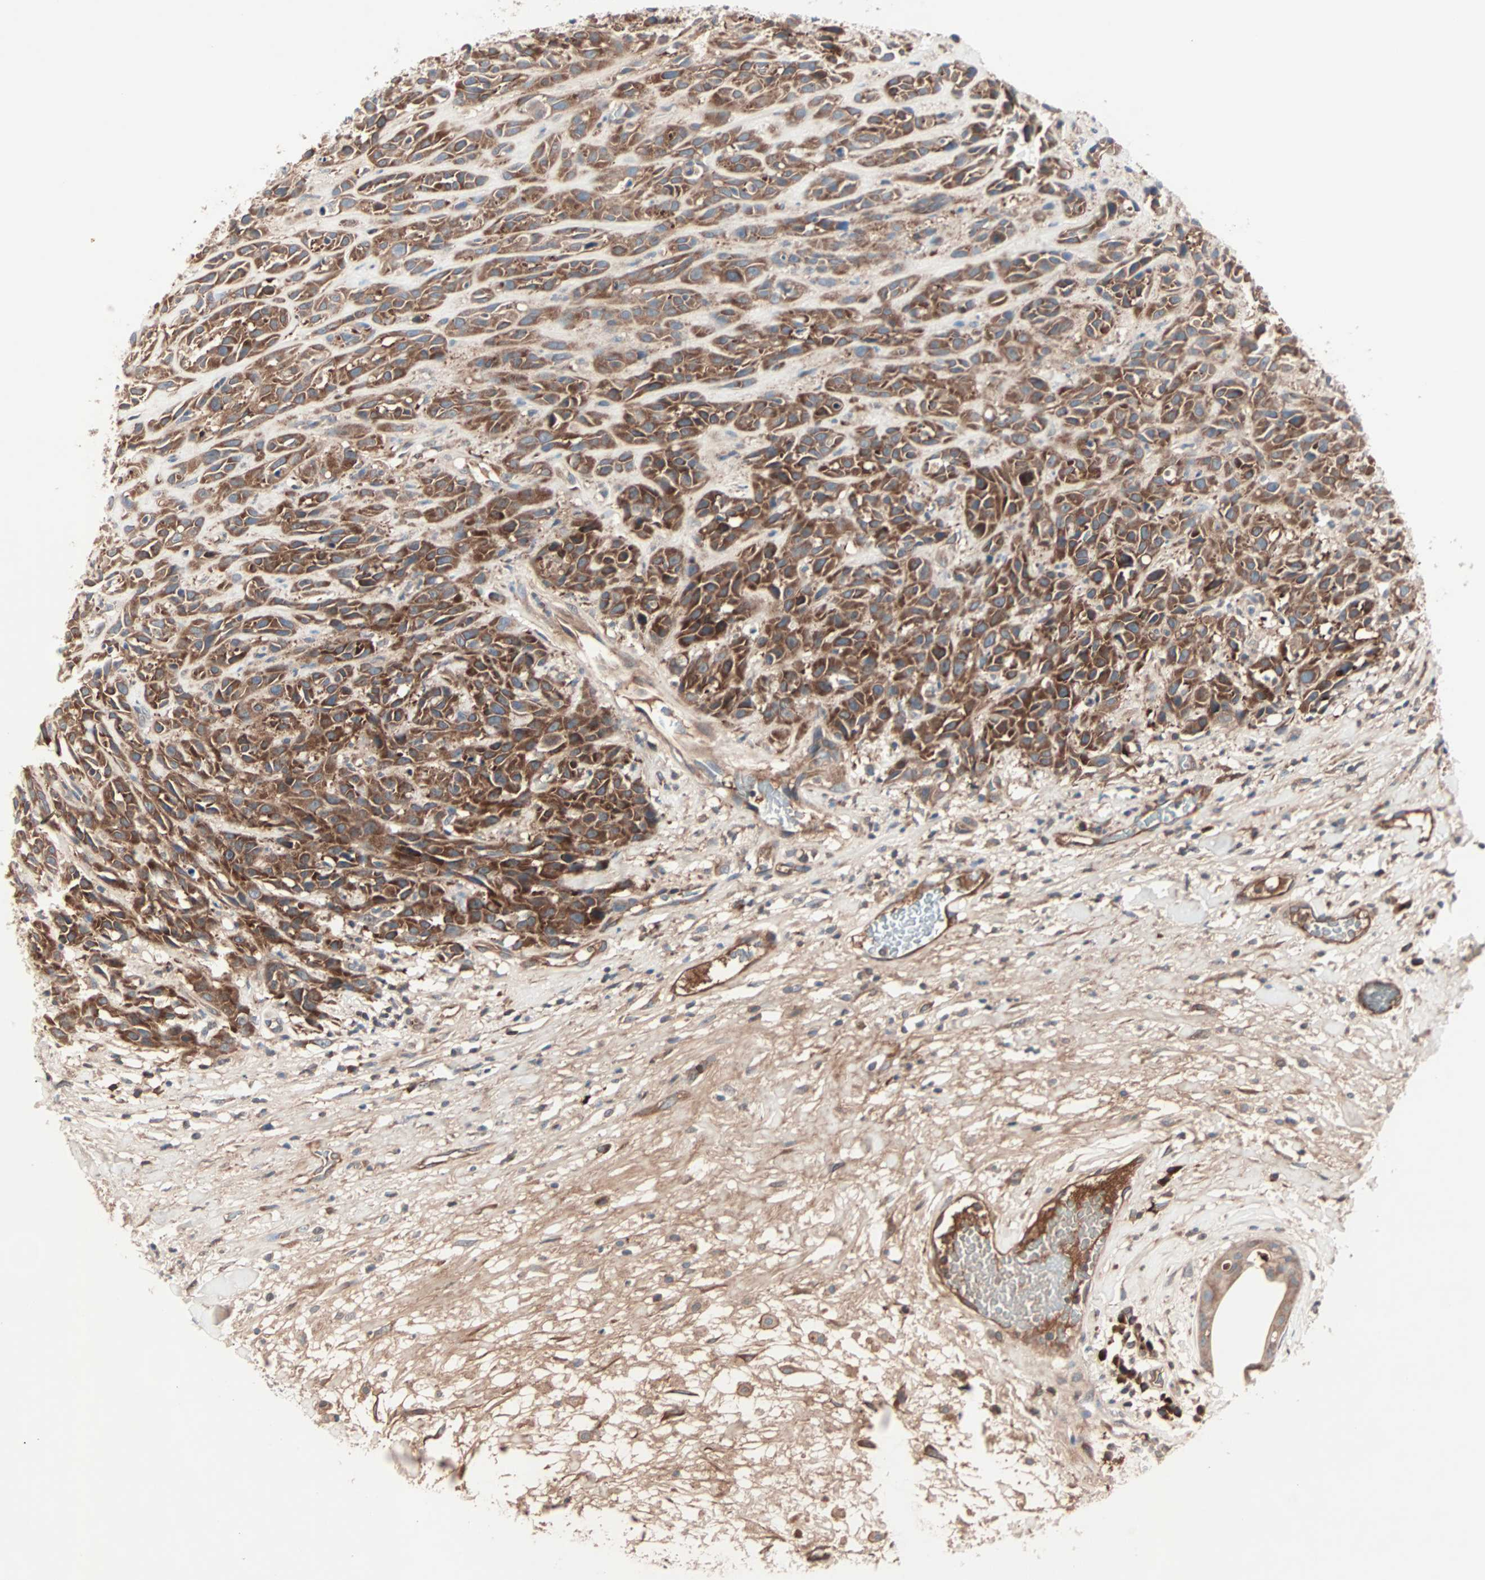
{"staining": {"intensity": "strong", "quantity": ">75%", "location": "cytoplasmic/membranous"}, "tissue": "head and neck cancer", "cell_type": "Tumor cells", "image_type": "cancer", "snomed": [{"axis": "morphology", "description": "Normal tissue, NOS"}, {"axis": "morphology", "description": "Squamous cell carcinoma, NOS"}, {"axis": "topography", "description": "Cartilage tissue"}, {"axis": "topography", "description": "Head-Neck"}], "caption": "Immunohistochemical staining of human head and neck squamous cell carcinoma demonstrates strong cytoplasmic/membranous protein expression in about >75% of tumor cells.", "gene": "CAD", "patient": {"sex": "male", "age": 62}}